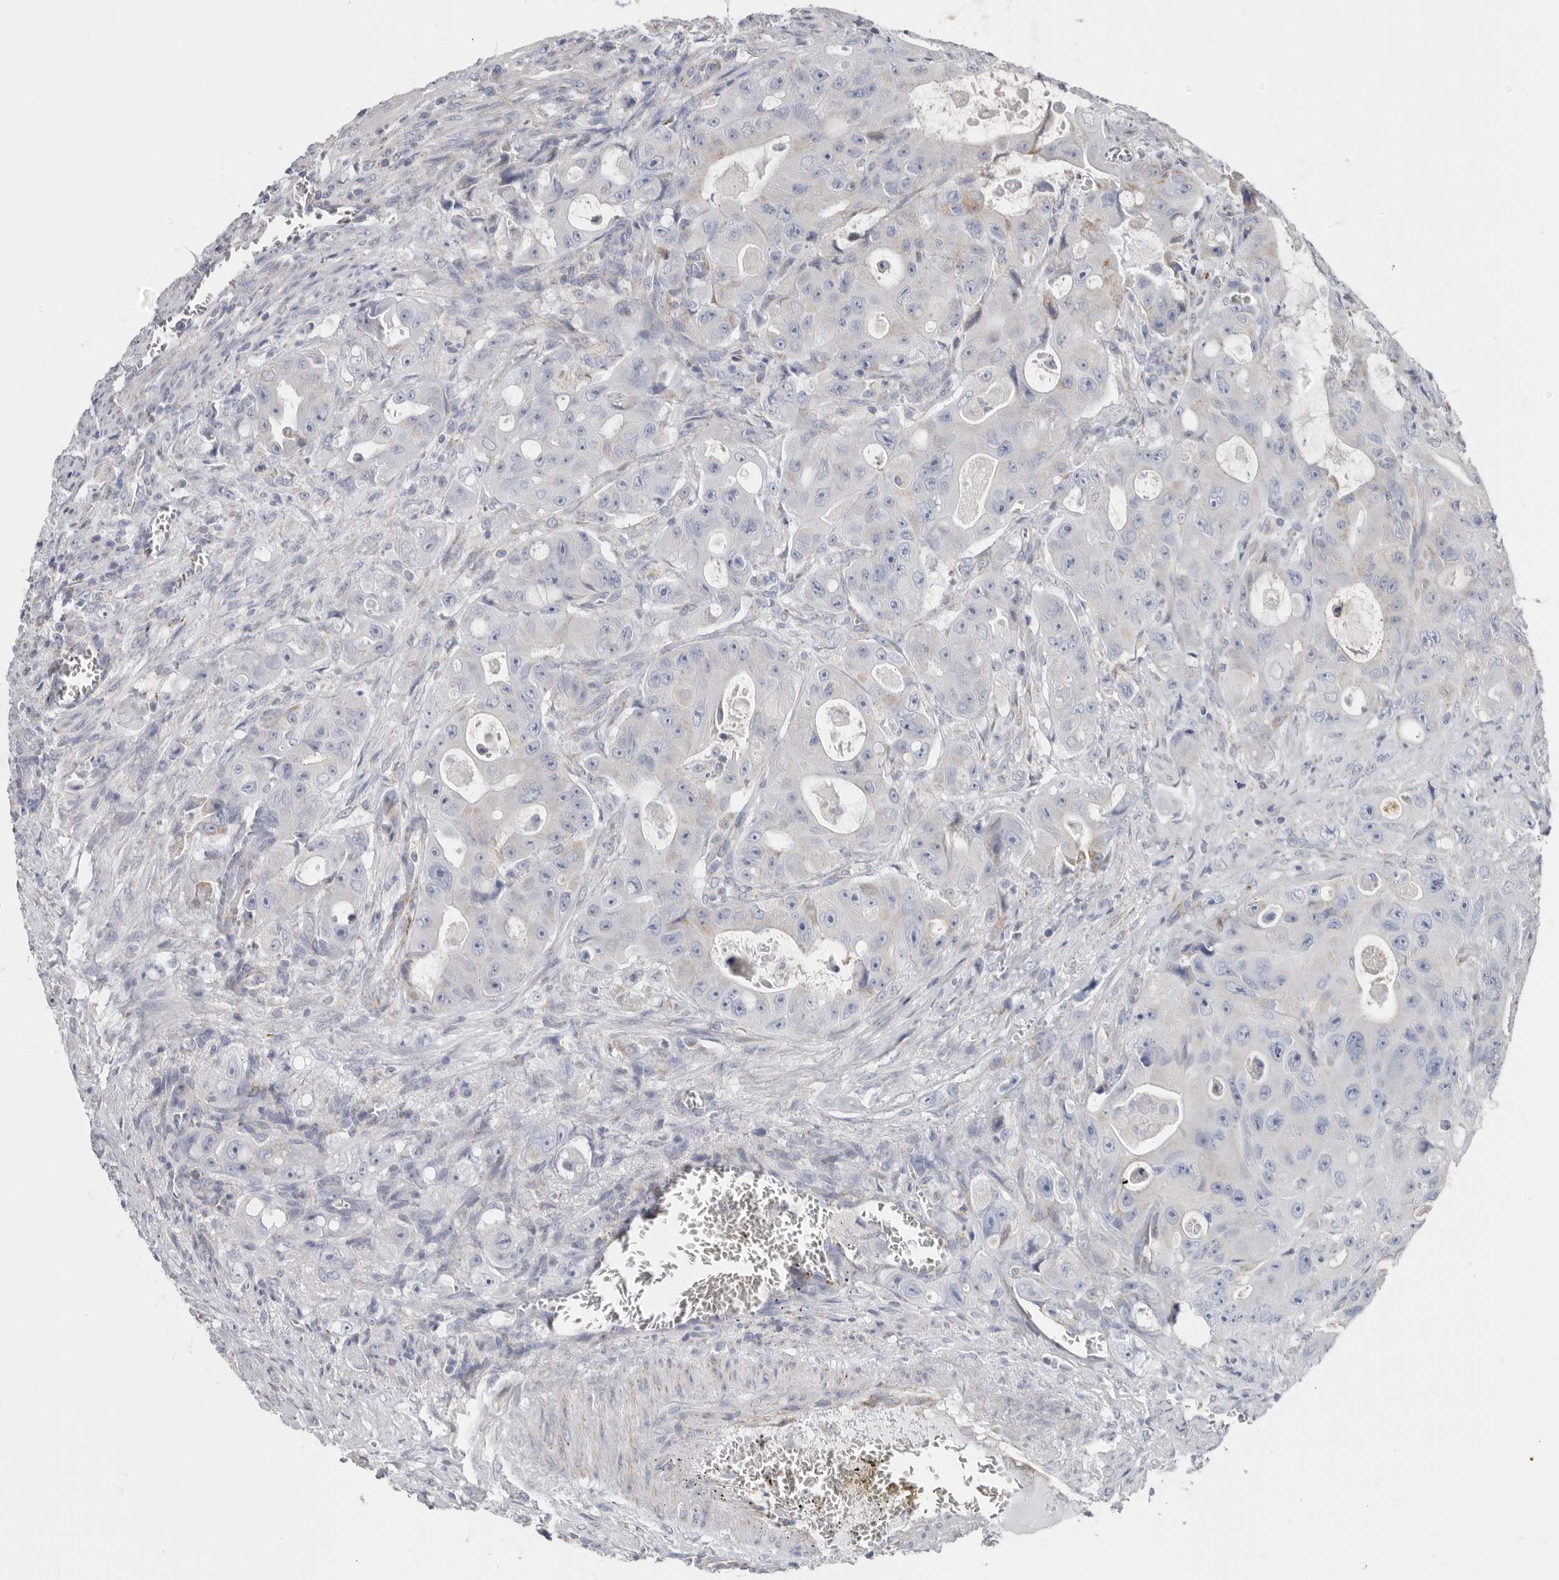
{"staining": {"intensity": "weak", "quantity": "<25%", "location": "cytoplasmic/membranous"}, "tissue": "colorectal cancer", "cell_type": "Tumor cells", "image_type": "cancer", "snomed": [{"axis": "morphology", "description": "Adenocarcinoma, NOS"}, {"axis": "topography", "description": "Colon"}], "caption": "Human adenocarcinoma (colorectal) stained for a protein using immunohistochemistry reveals no positivity in tumor cells.", "gene": "RSPO2", "patient": {"sex": "female", "age": 46}}